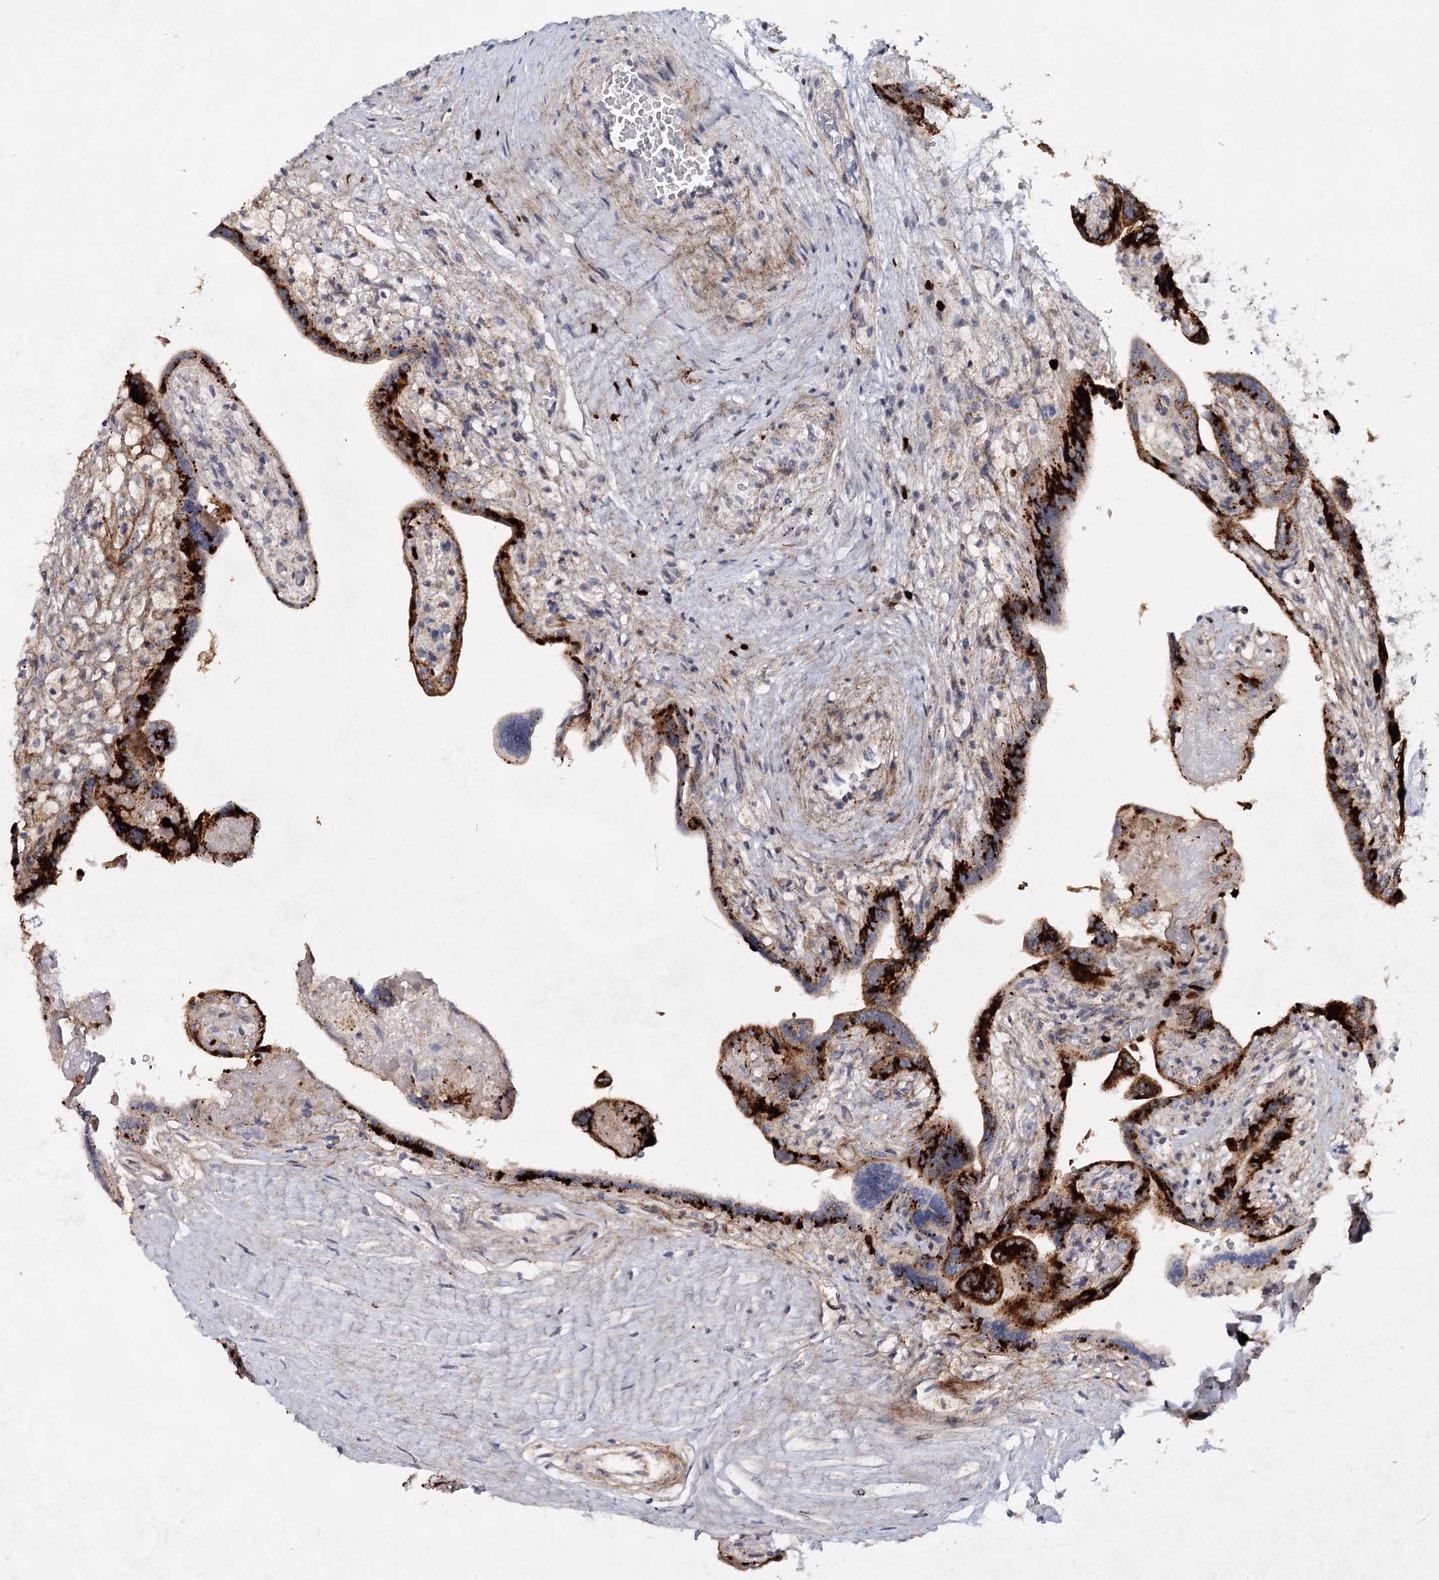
{"staining": {"intensity": "strong", "quantity": "<25%", "location": "cytoplasmic/membranous"}, "tissue": "placenta", "cell_type": "Trophoblastic cells", "image_type": "normal", "snomed": [{"axis": "morphology", "description": "Normal tissue, NOS"}, {"axis": "topography", "description": "Placenta"}], "caption": "This photomicrograph exhibits unremarkable placenta stained with IHC to label a protein in brown. The cytoplasmic/membranous of trophoblastic cells show strong positivity for the protein. Nuclei are counter-stained blue.", "gene": "ATL2", "patient": {"sex": "female", "age": 37}}